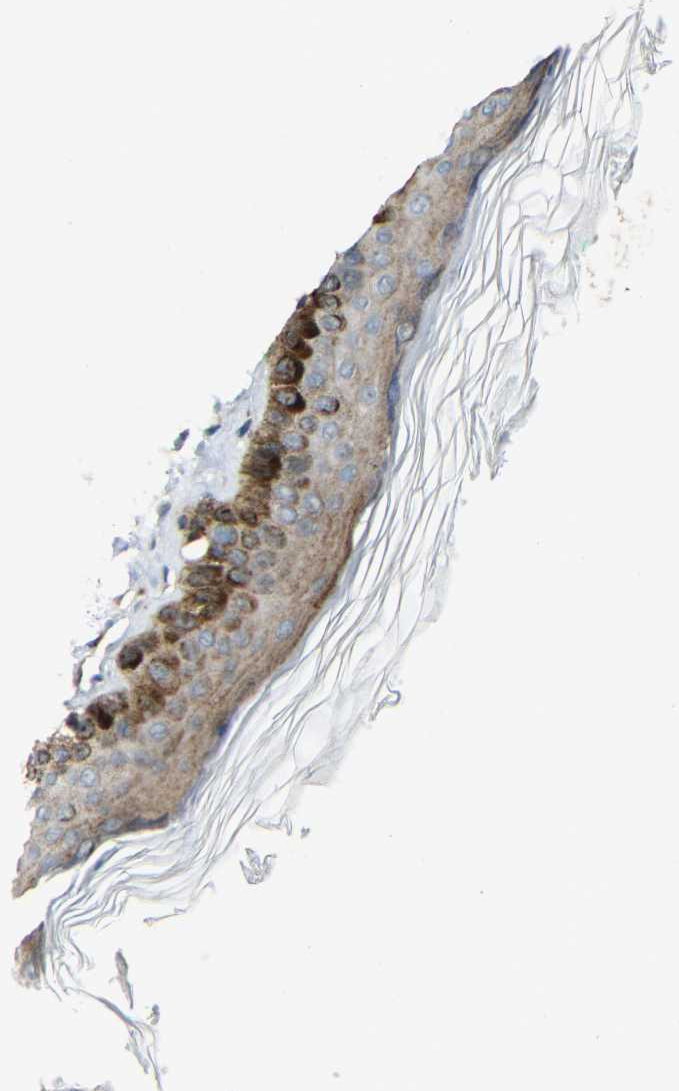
{"staining": {"intensity": "negative", "quantity": "none", "location": "none"}, "tissue": "skin", "cell_type": "Fibroblasts", "image_type": "normal", "snomed": [{"axis": "morphology", "description": "Normal tissue, NOS"}, {"axis": "topography", "description": "Skin"}], "caption": "Fibroblasts are negative for brown protein staining in benign skin. (Immunohistochemistry, brightfield microscopy, high magnification).", "gene": "DNAJC5", "patient": {"sex": "male", "age": 71}}